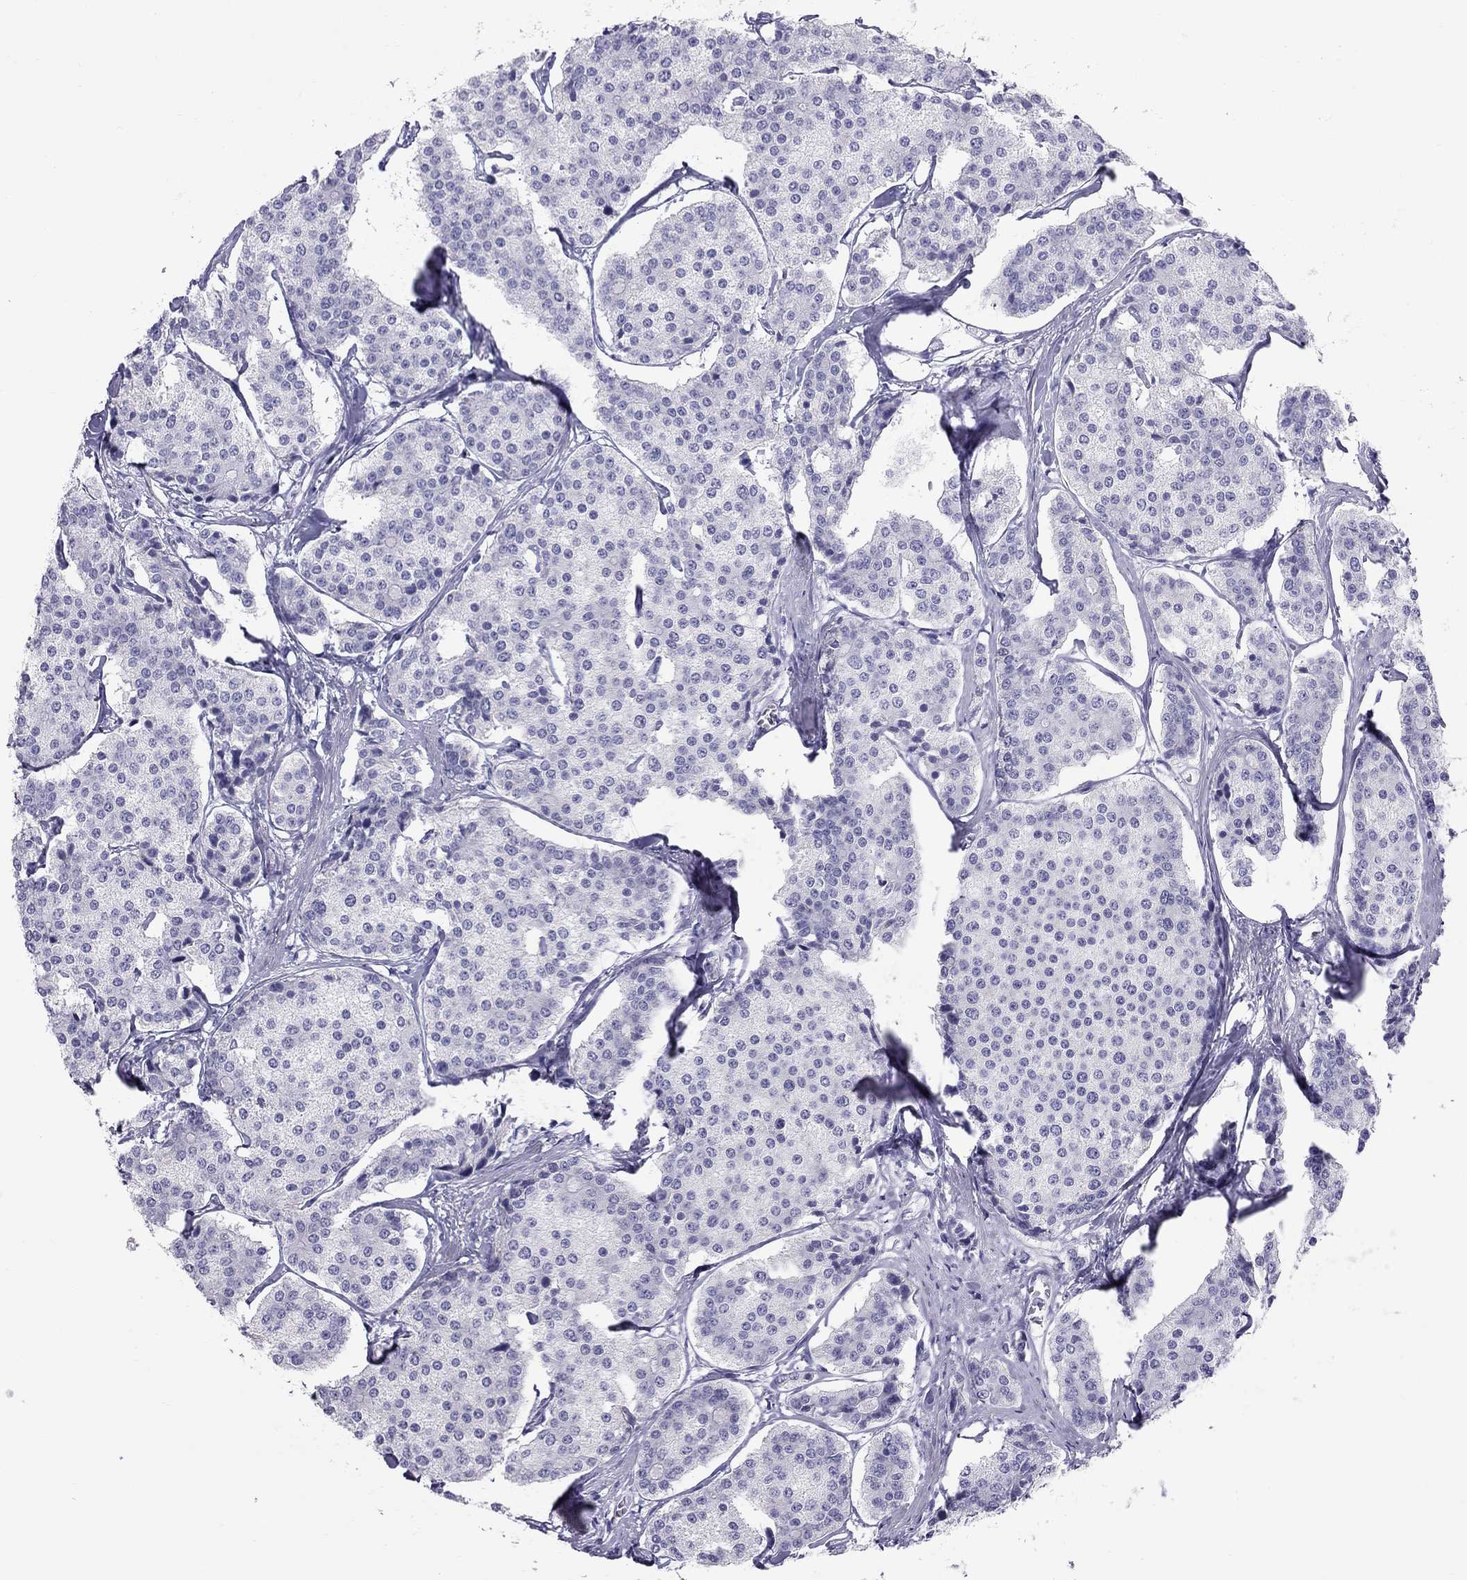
{"staining": {"intensity": "negative", "quantity": "none", "location": "none"}, "tissue": "carcinoid", "cell_type": "Tumor cells", "image_type": "cancer", "snomed": [{"axis": "morphology", "description": "Carcinoid, malignant, NOS"}, {"axis": "topography", "description": "Small intestine"}], "caption": "Immunohistochemistry photomicrograph of neoplastic tissue: human malignant carcinoid stained with DAB (3,3'-diaminobenzidine) shows no significant protein expression in tumor cells.", "gene": "TRPM3", "patient": {"sex": "female", "age": 65}}